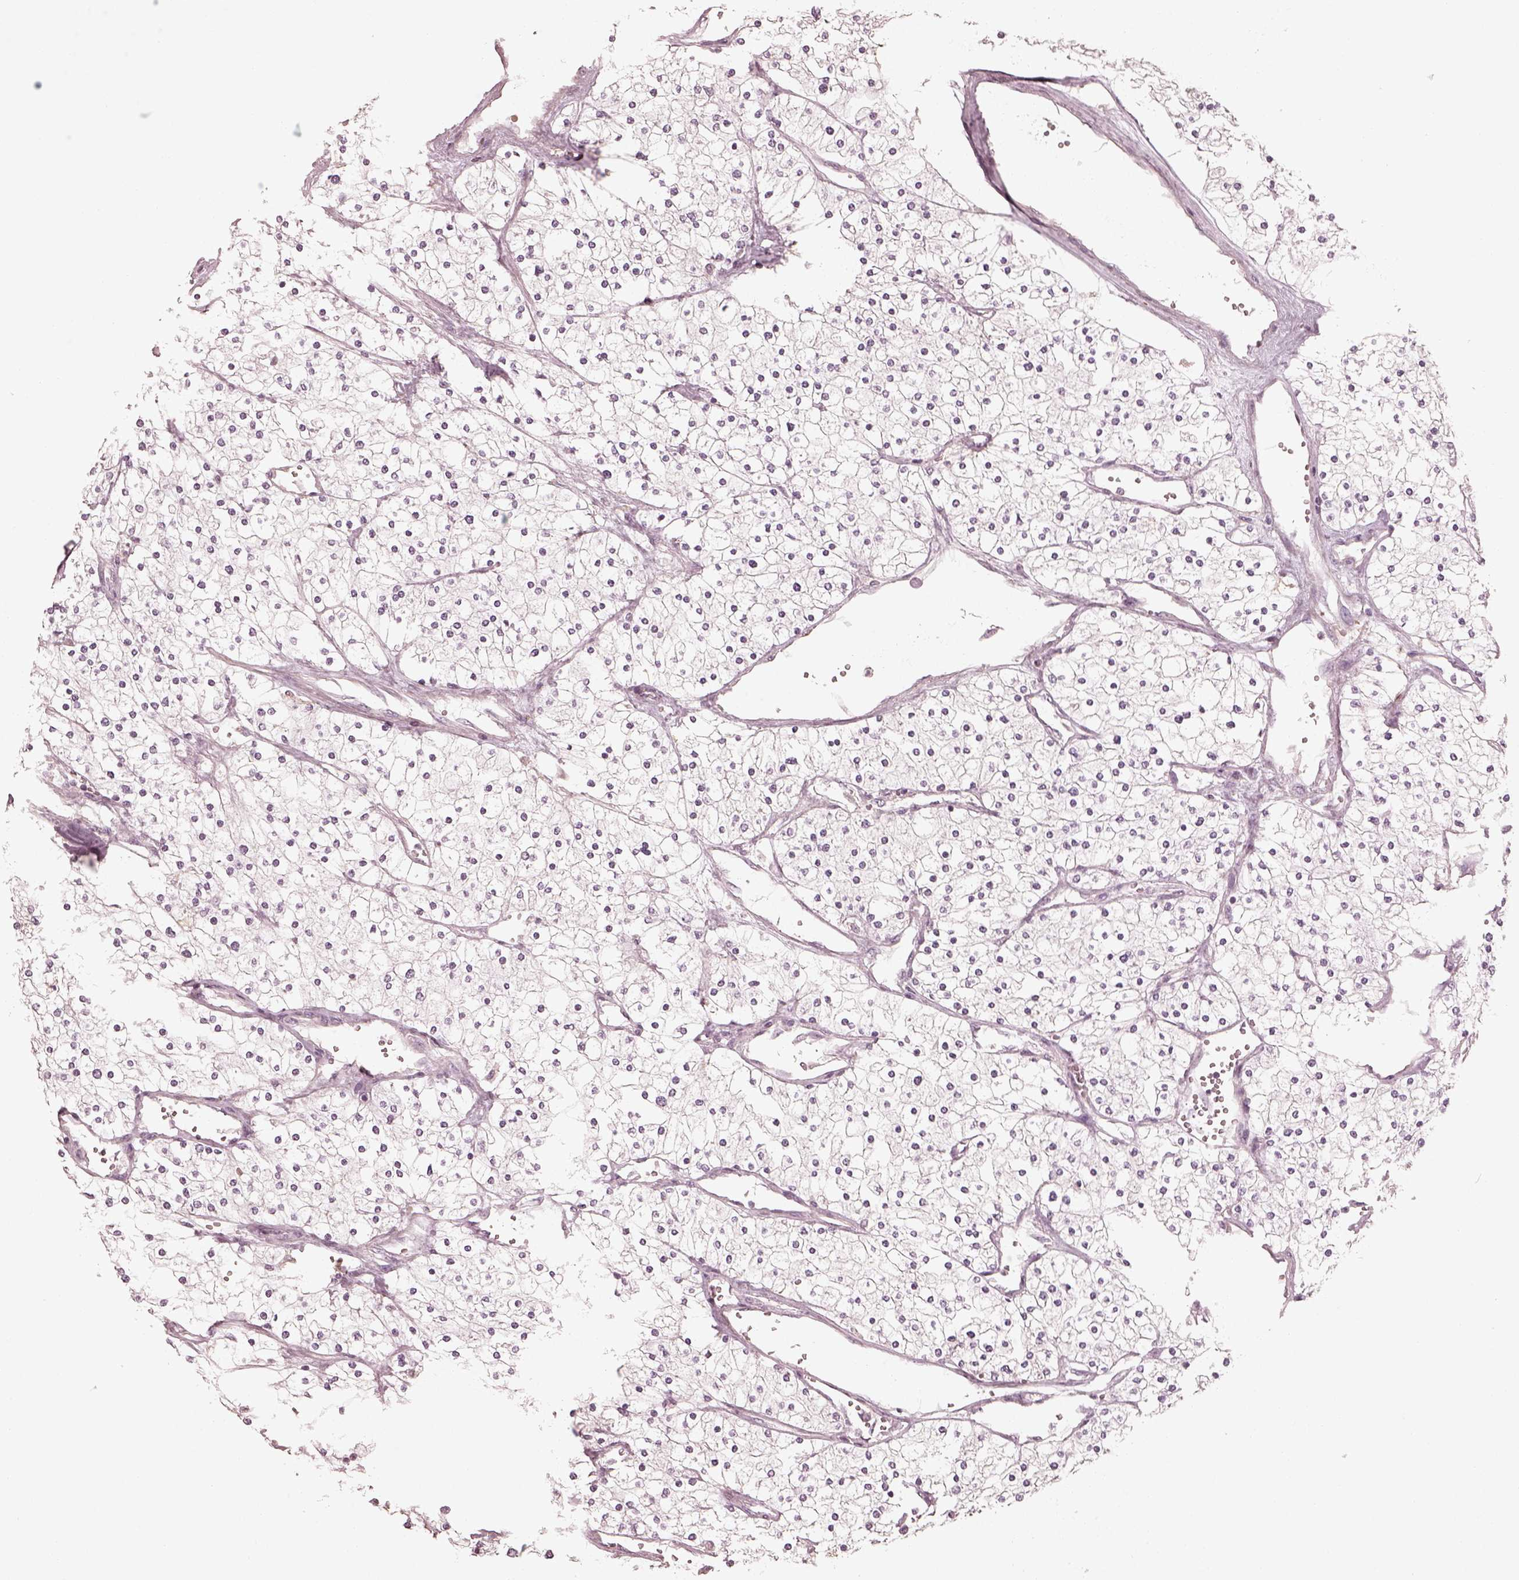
{"staining": {"intensity": "negative", "quantity": "none", "location": "none"}, "tissue": "renal cancer", "cell_type": "Tumor cells", "image_type": "cancer", "snomed": [{"axis": "morphology", "description": "Adenocarcinoma, NOS"}, {"axis": "topography", "description": "Kidney"}], "caption": "High magnification brightfield microscopy of renal adenocarcinoma stained with DAB (3,3'-diaminobenzidine) (brown) and counterstained with hematoxylin (blue): tumor cells show no significant staining. (Brightfield microscopy of DAB IHC at high magnification).", "gene": "PRLHR", "patient": {"sex": "male", "age": 80}}